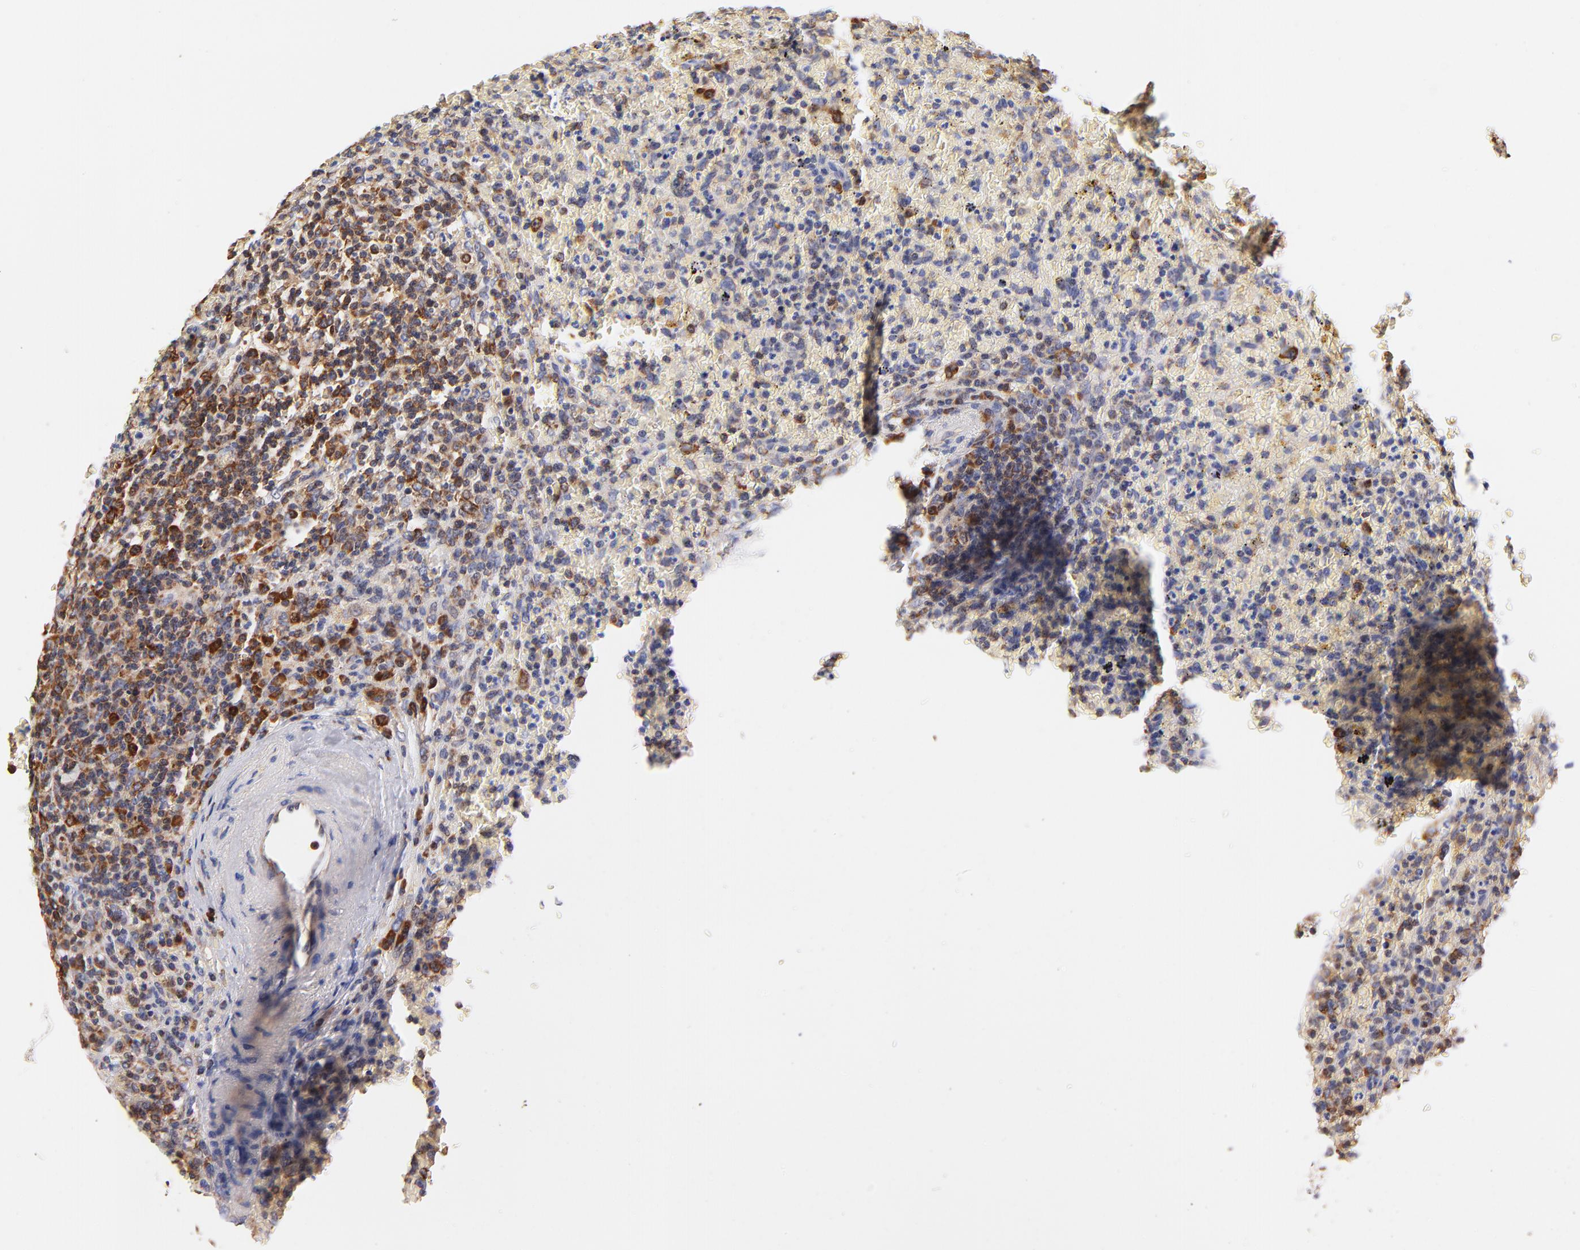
{"staining": {"intensity": "moderate", "quantity": "25%-75%", "location": "cytoplasmic/membranous"}, "tissue": "lymphoma", "cell_type": "Tumor cells", "image_type": "cancer", "snomed": [{"axis": "morphology", "description": "Malignant lymphoma, non-Hodgkin's type, High grade"}, {"axis": "topography", "description": "Spleen"}, {"axis": "topography", "description": "Lymph node"}], "caption": "Lymphoma tissue reveals moderate cytoplasmic/membranous expression in about 25%-75% of tumor cells (Stains: DAB in brown, nuclei in blue, Microscopy: brightfield microscopy at high magnification).", "gene": "RPL27", "patient": {"sex": "female", "age": 70}}